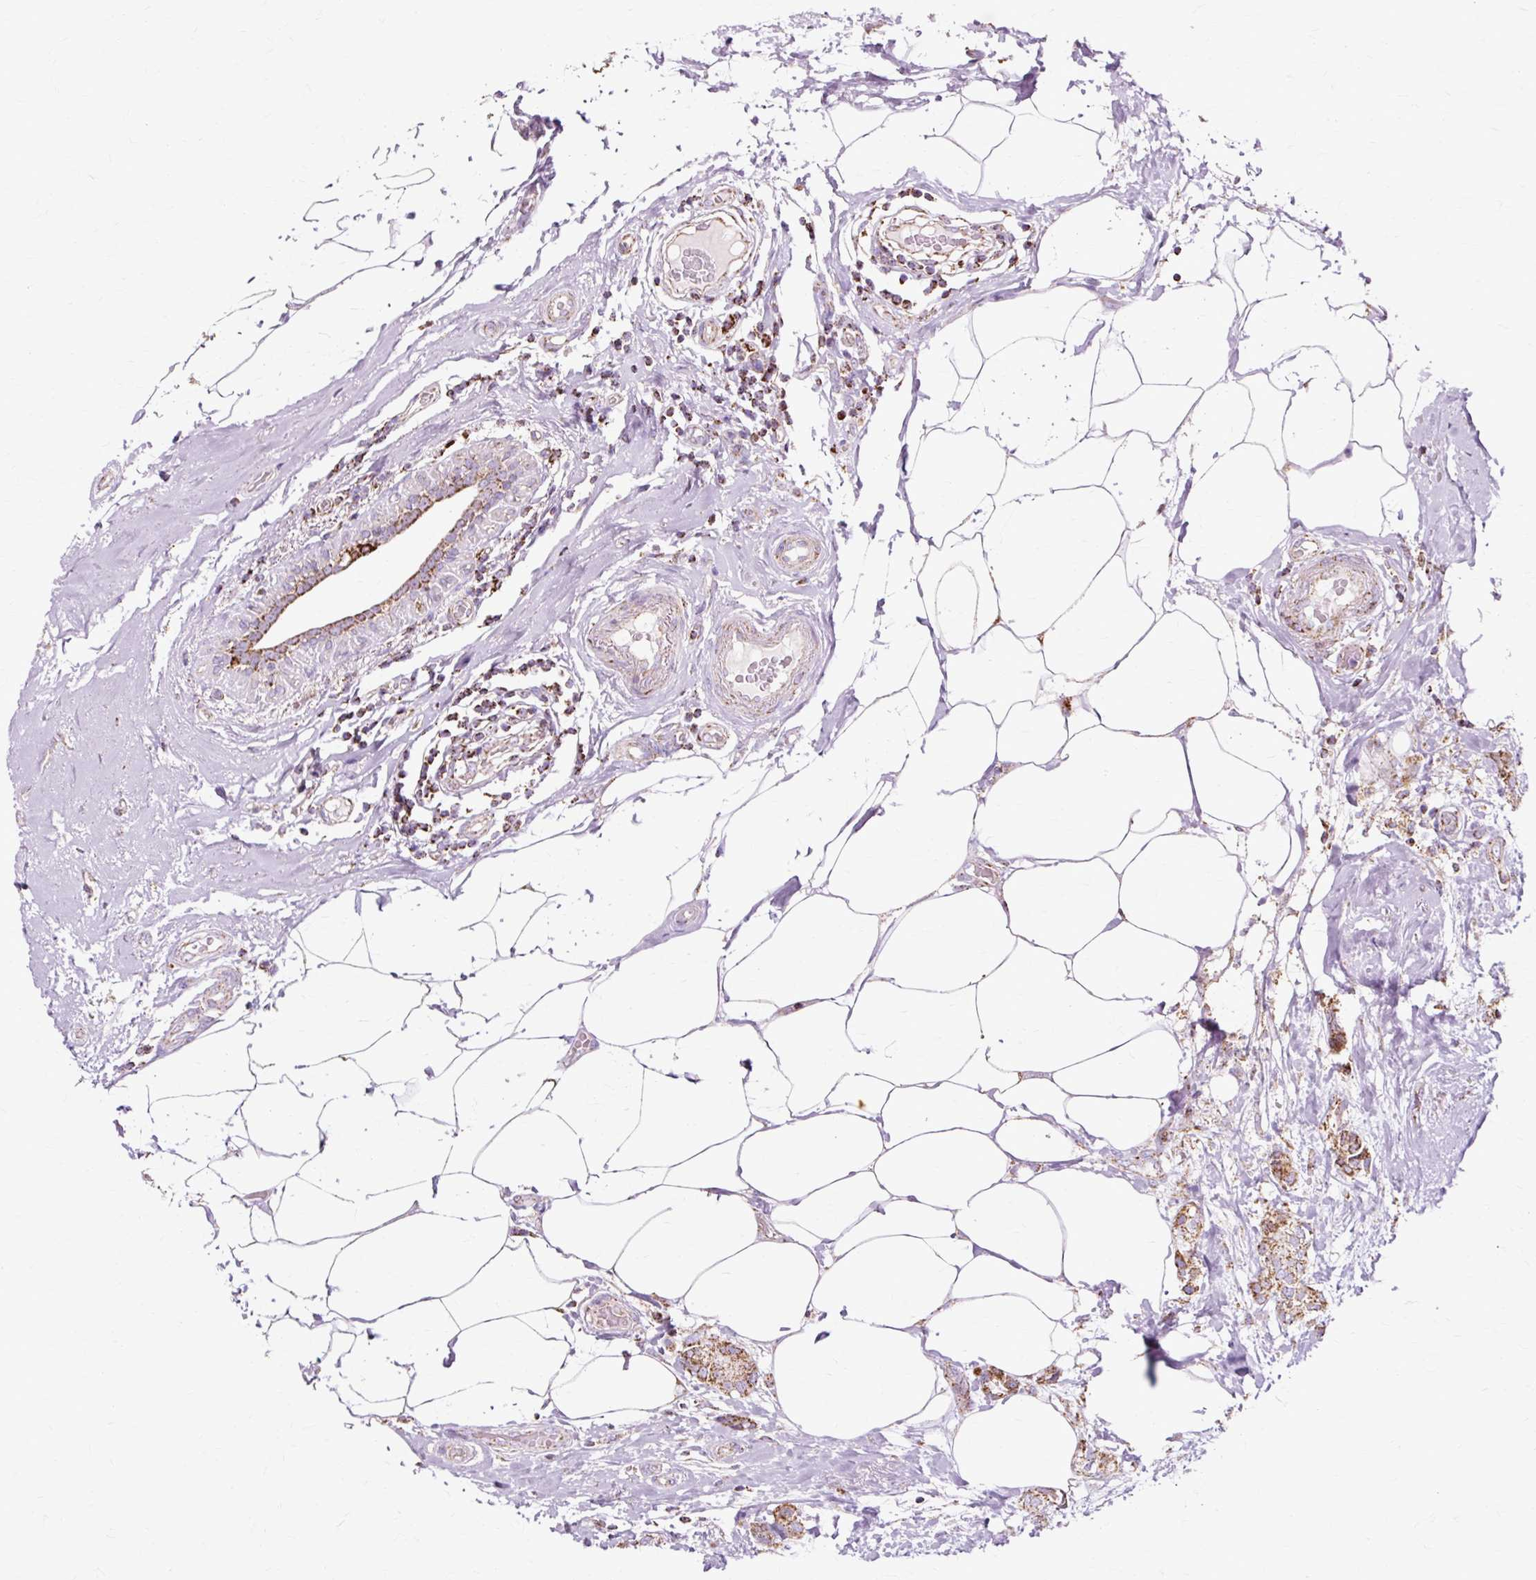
{"staining": {"intensity": "moderate", "quantity": ">75%", "location": "cytoplasmic/membranous"}, "tissue": "breast cancer", "cell_type": "Tumor cells", "image_type": "cancer", "snomed": [{"axis": "morphology", "description": "Duct carcinoma"}, {"axis": "topography", "description": "Breast"}], "caption": "Immunohistochemistry (IHC) staining of breast invasive ductal carcinoma, which displays medium levels of moderate cytoplasmic/membranous staining in about >75% of tumor cells indicating moderate cytoplasmic/membranous protein positivity. The staining was performed using DAB (brown) for protein detection and nuclei were counterstained in hematoxylin (blue).", "gene": "DLAT", "patient": {"sex": "female", "age": 73}}